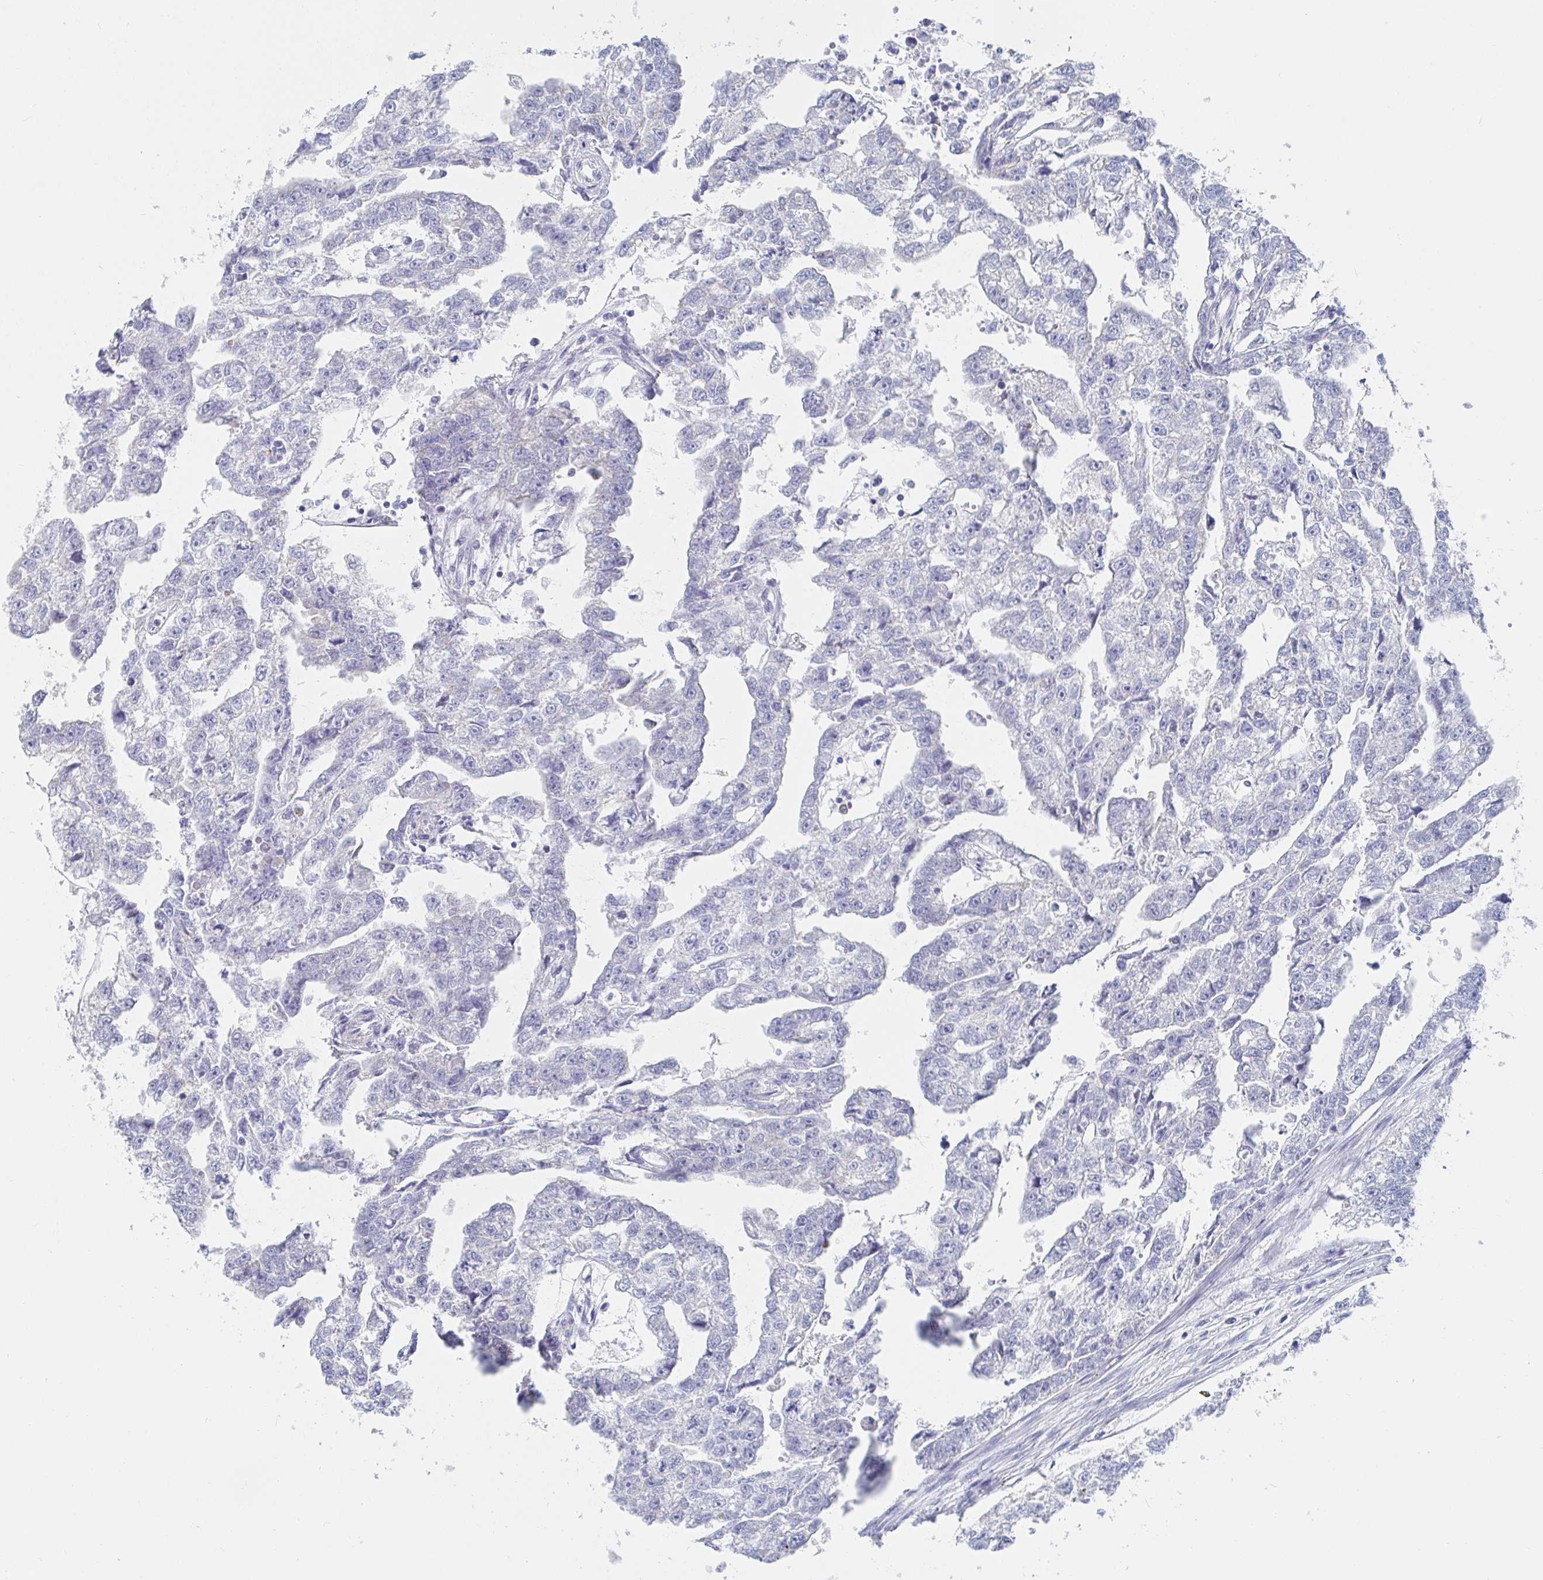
{"staining": {"intensity": "negative", "quantity": "none", "location": "none"}, "tissue": "testis cancer", "cell_type": "Tumor cells", "image_type": "cancer", "snomed": [{"axis": "morphology", "description": "Carcinoma, Embryonal, NOS"}, {"axis": "morphology", "description": "Teratoma, malignant, NOS"}, {"axis": "topography", "description": "Testis"}], "caption": "A histopathology image of embryonal carcinoma (testis) stained for a protein demonstrates no brown staining in tumor cells. (DAB IHC, high magnification).", "gene": "PACSIN1", "patient": {"sex": "male", "age": 44}}